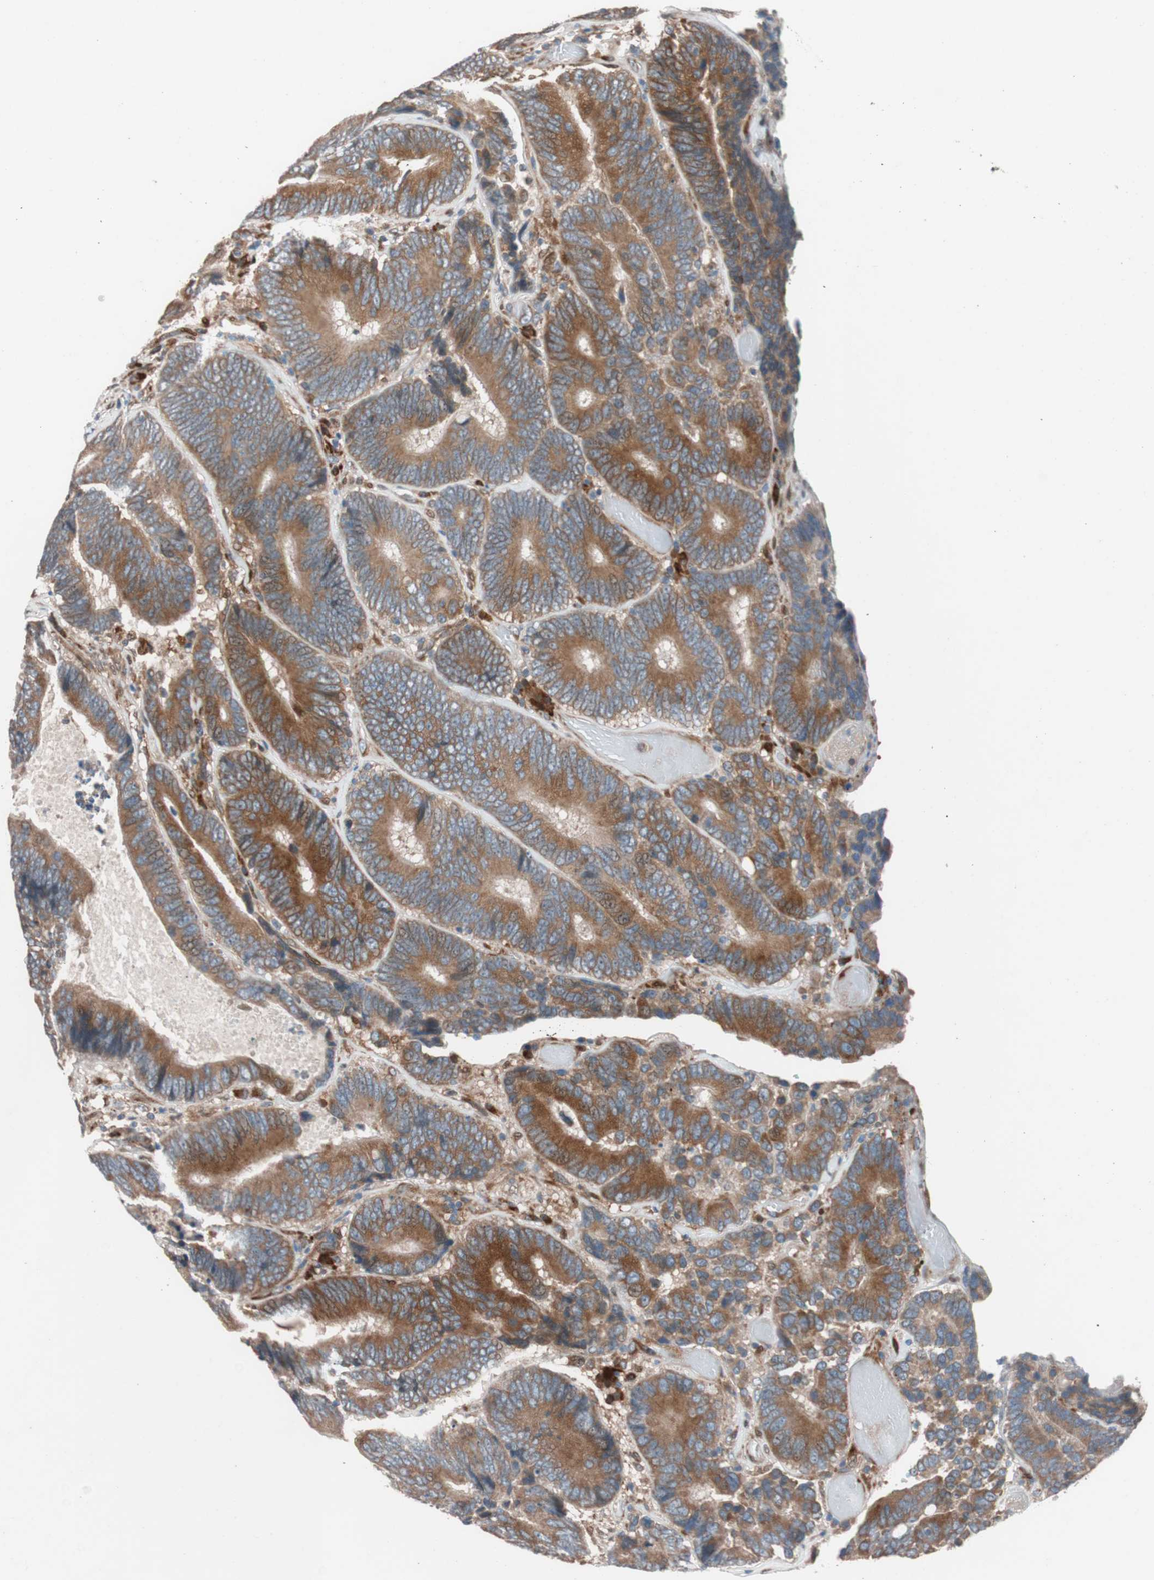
{"staining": {"intensity": "strong", "quantity": ">75%", "location": "cytoplasmic/membranous"}, "tissue": "colorectal cancer", "cell_type": "Tumor cells", "image_type": "cancer", "snomed": [{"axis": "morphology", "description": "Adenocarcinoma, NOS"}, {"axis": "topography", "description": "Colon"}], "caption": "Strong cytoplasmic/membranous protein expression is present in approximately >75% of tumor cells in colorectal adenocarcinoma. The protein of interest is shown in brown color, while the nuclei are stained blue.", "gene": "FAAH", "patient": {"sex": "female", "age": 78}}